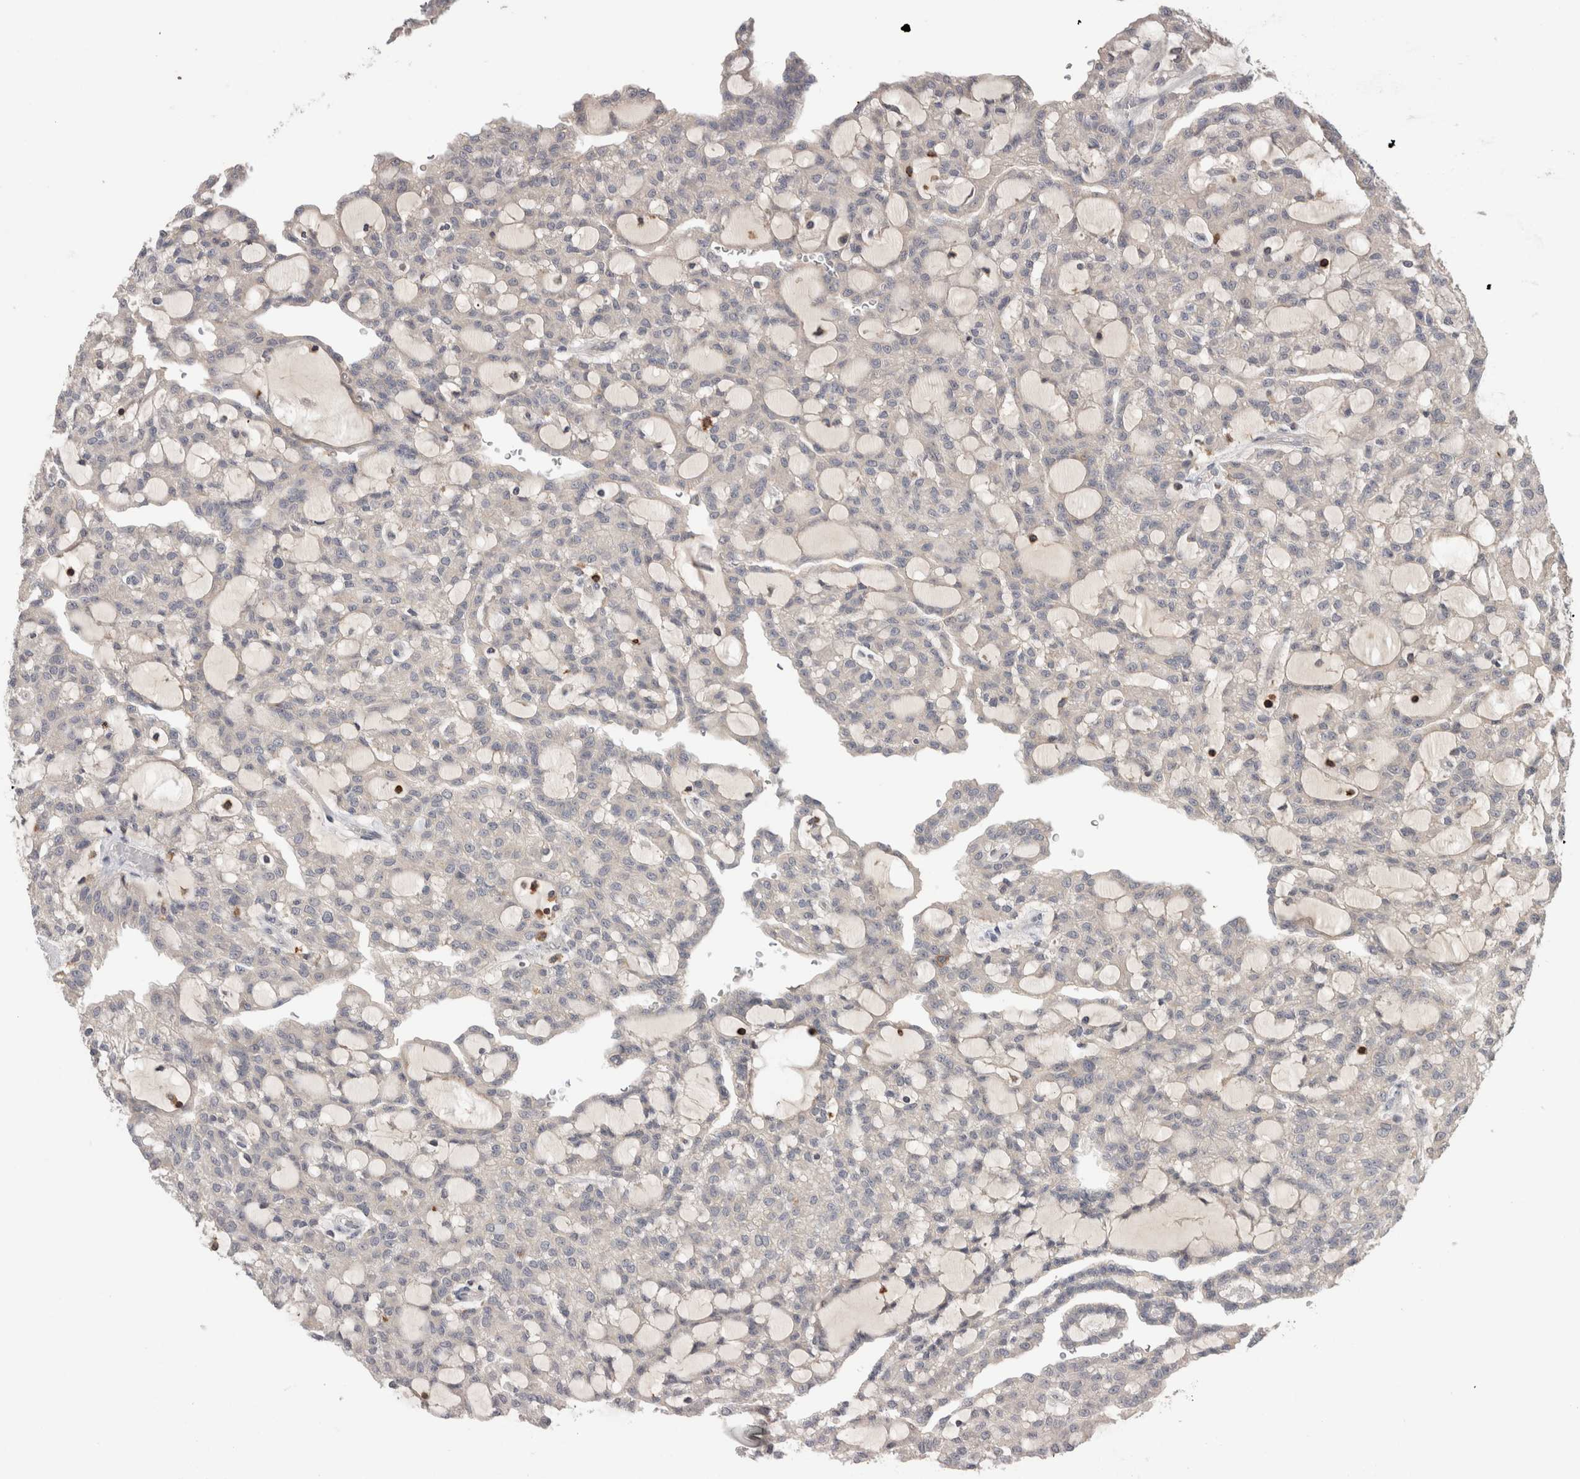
{"staining": {"intensity": "negative", "quantity": "none", "location": "none"}, "tissue": "renal cancer", "cell_type": "Tumor cells", "image_type": "cancer", "snomed": [{"axis": "morphology", "description": "Adenocarcinoma, NOS"}, {"axis": "topography", "description": "Kidney"}], "caption": "DAB immunohistochemical staining of renal cancer (adenocarcinoma) displays no significant expression in tumor cells.", "gene": "GFRA2", "patient": {"sex": "male", "age": 63}}